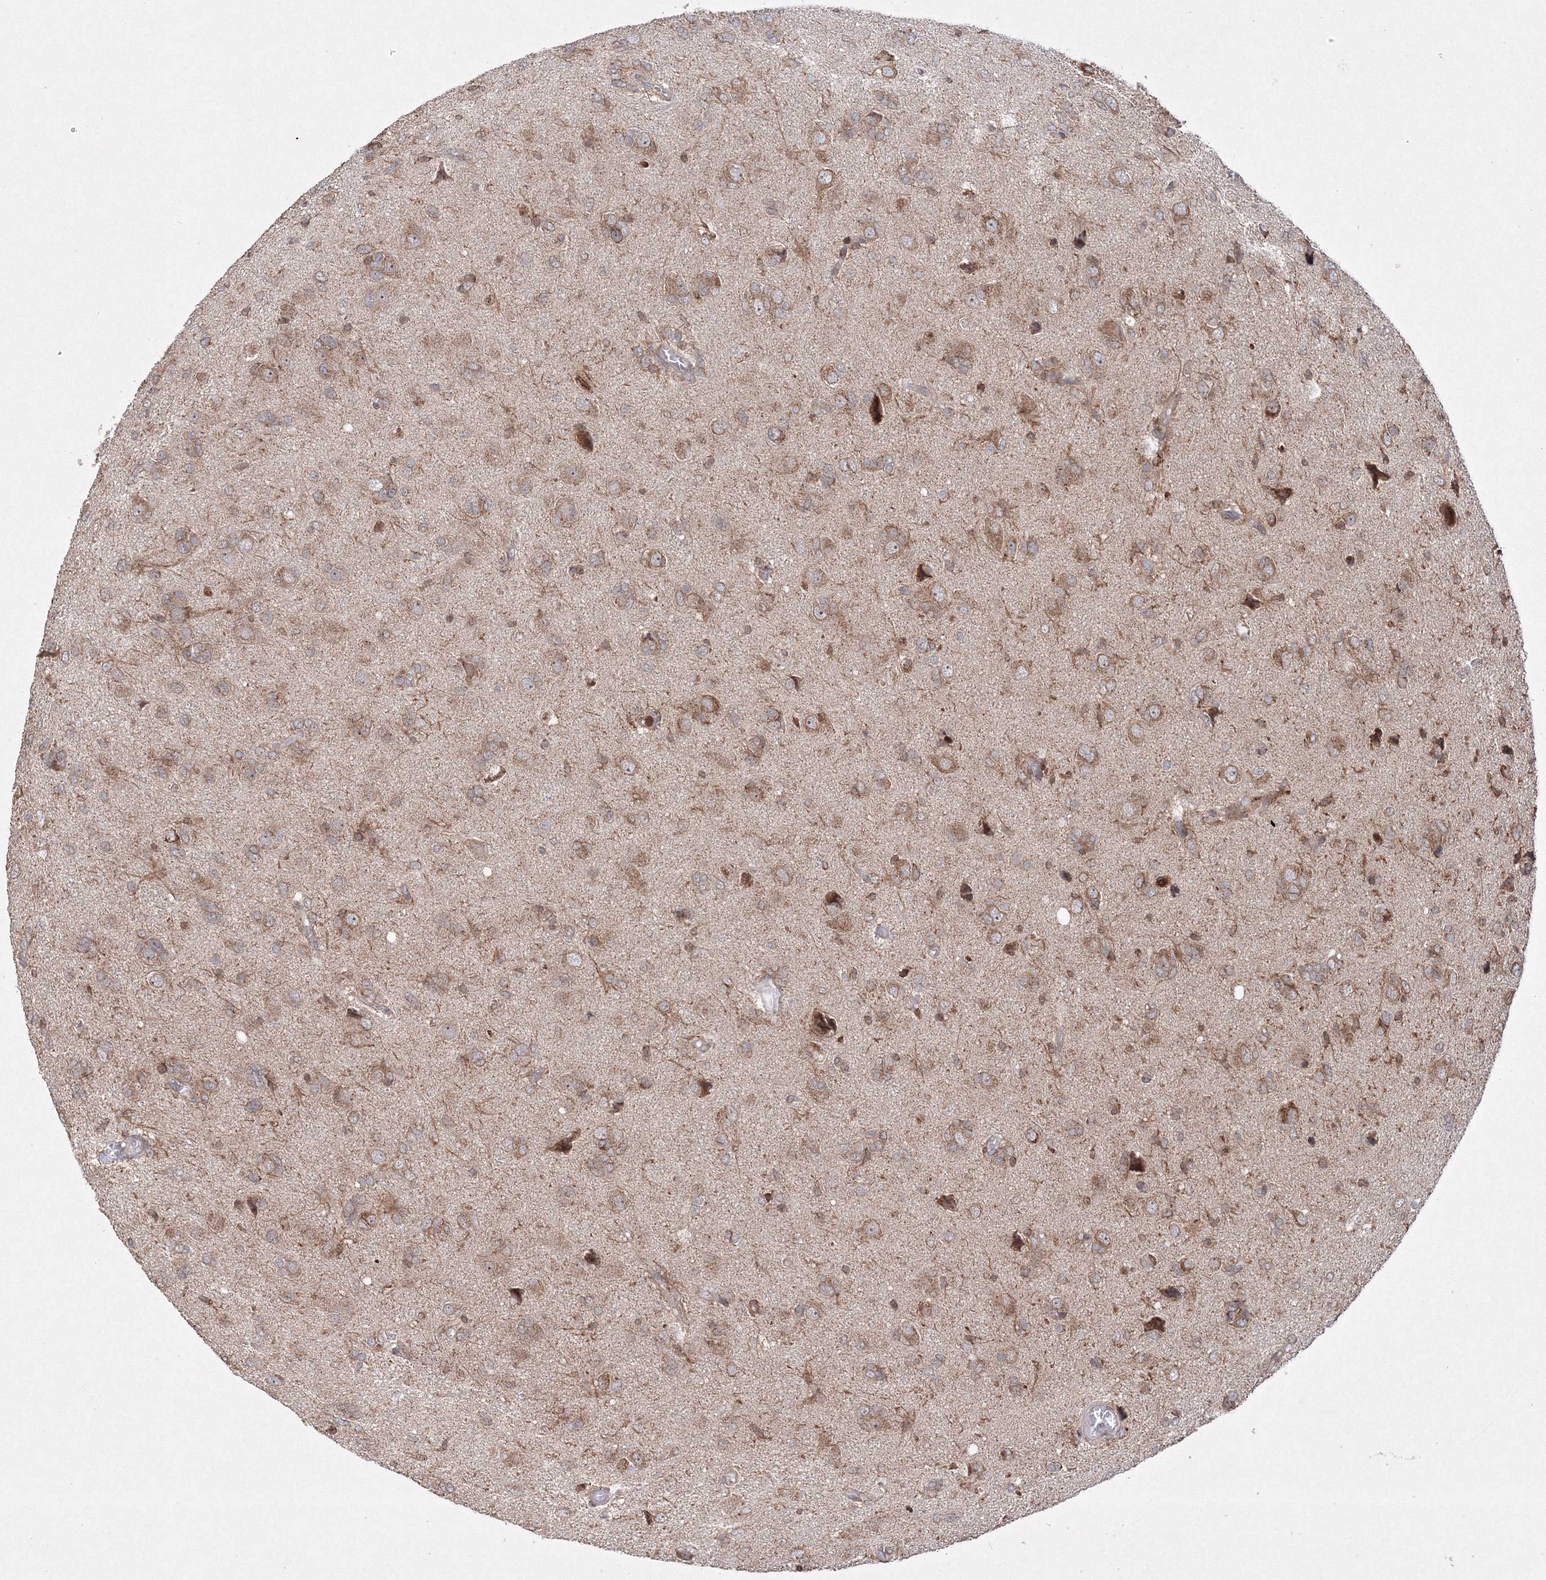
{"staining": {"intensity": "moderate", "quantity": ">75%", "location": "cytoplasmic/membranous"}, "tissue": "glioma", "cell_type": "Tumor cells", "image_type": "cancer", "snomed": [{"axis": "morphology", "description": "Glioma, malignant, High grade"}, {"axis": "topography", "description": "Brain"}], "caption": "IHC of glioma reveals medium levels of moderate cytoplasmic/membranous staining in about >75% of tumor cells. (IHC, brightfield microscopy, high magnification).", "gene": "MKRN2", "patient": {"sex": "female", "age": 59}}